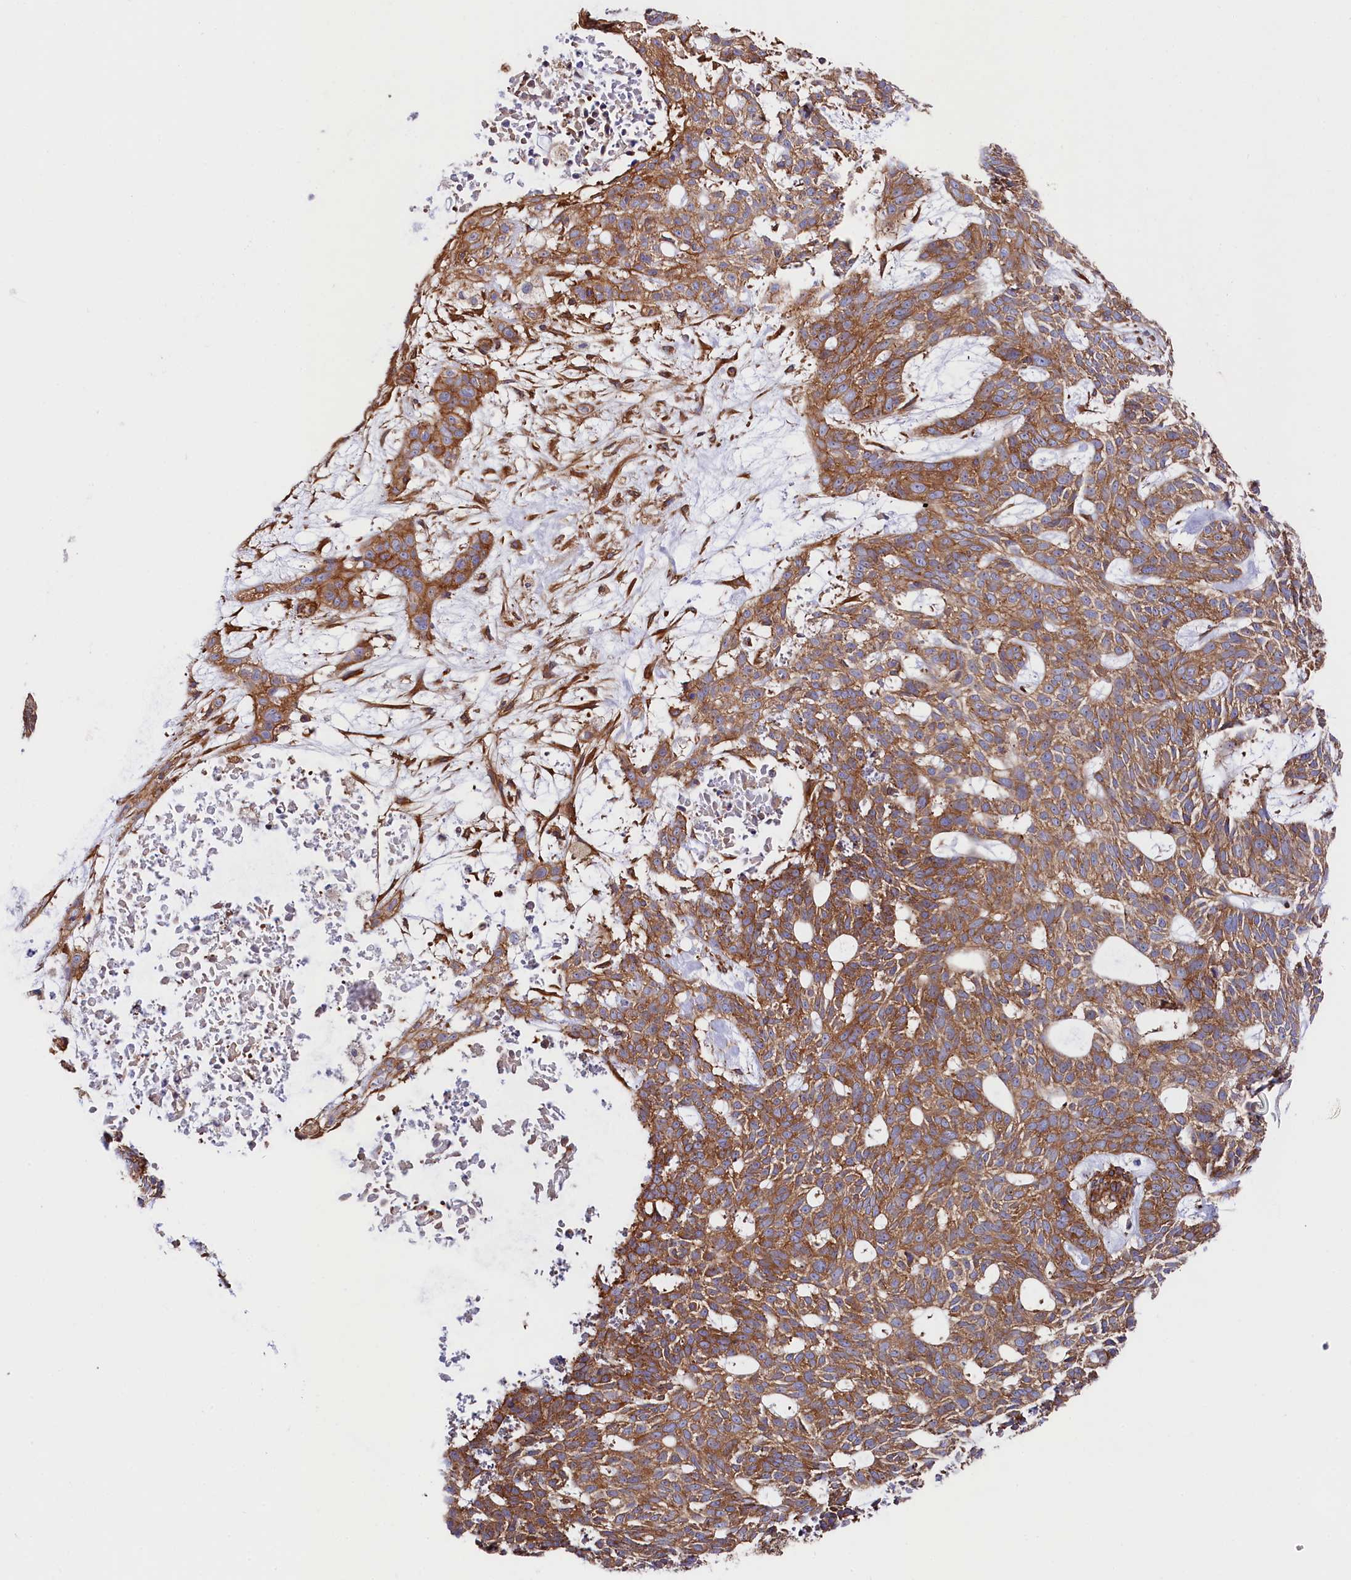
{"staining": {"intensity": "moderate", "quantity": ">75%", "location": "cytoplasmic/membranous"}, "tissue": "skin cancer", "cell_type": "Tumor cells", "image_type": "cancer", "snomed": [{"axis": "morphology", "description": "Basal cell carcinoma"}, {"axis": "topography", "description": "Skin"}], "caption": "Basal cell carcinoma (skin) stained with a brown dye exhibits moderate cytoplasmic/membranous positive staining in about >75% of tumor cells.", "gene": "TNKS1BP1", "patient": {"sex": "male", "age": 75}}